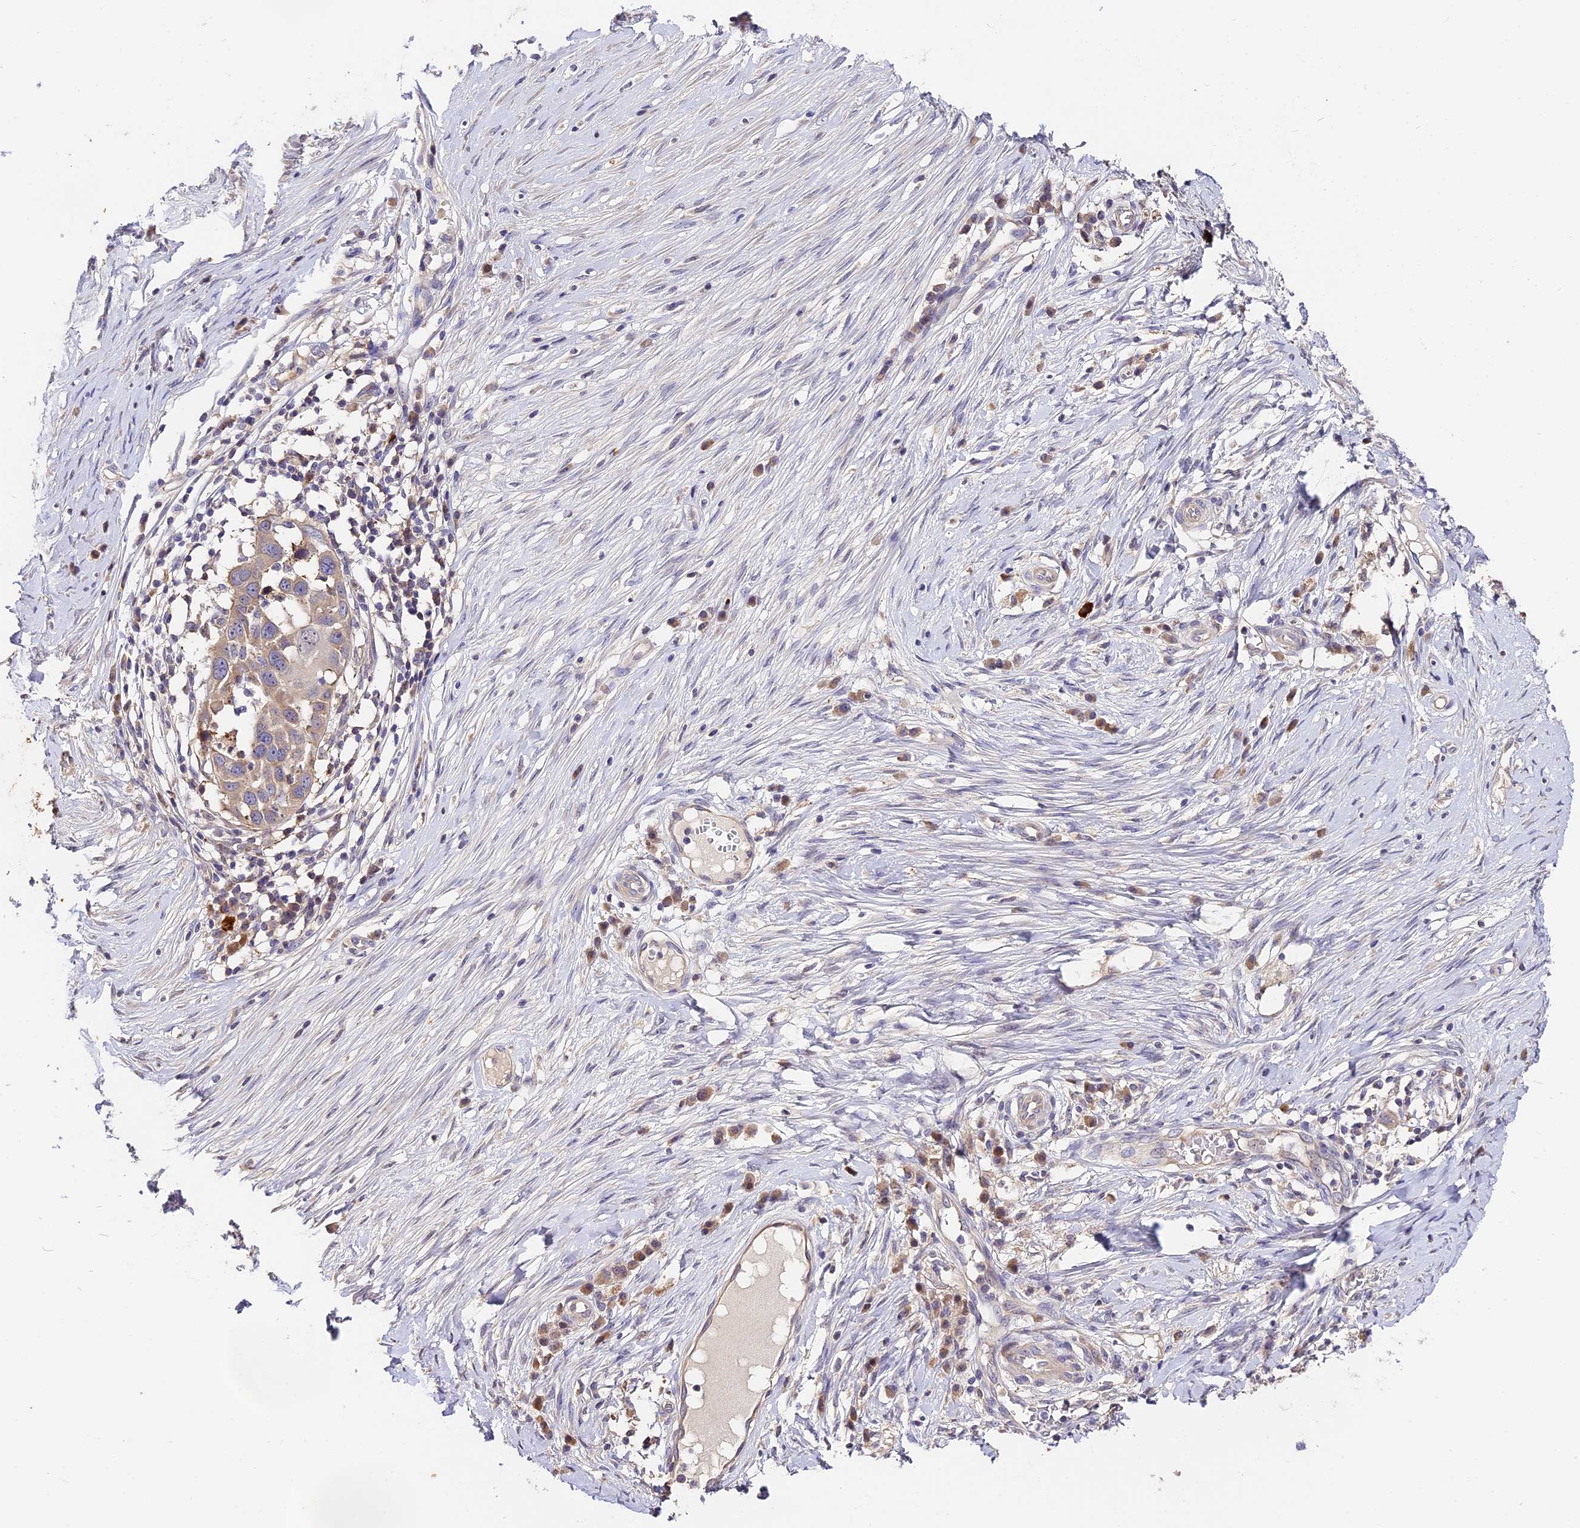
{"staining": {"intensity": "weak", "quantity": "25%-75%", "location": "cytoplasmic/membranous"}, "tissue": "skin cancer", "cell_type": "Tumor cells", "image_type": "cancer", "snomed": [{"axis": "morphology", "description": "Squamous cell carcinoma, NOS"}, {"axis": "topography", "description": "Skin"}], "caption": "This is an image of IHC staining of skin cancer, which shows weak expression in the cytoplasmic/membranous of tumor cells.", "gene": "BSCL2", "patient": {"sex": "female", "age": 44}}